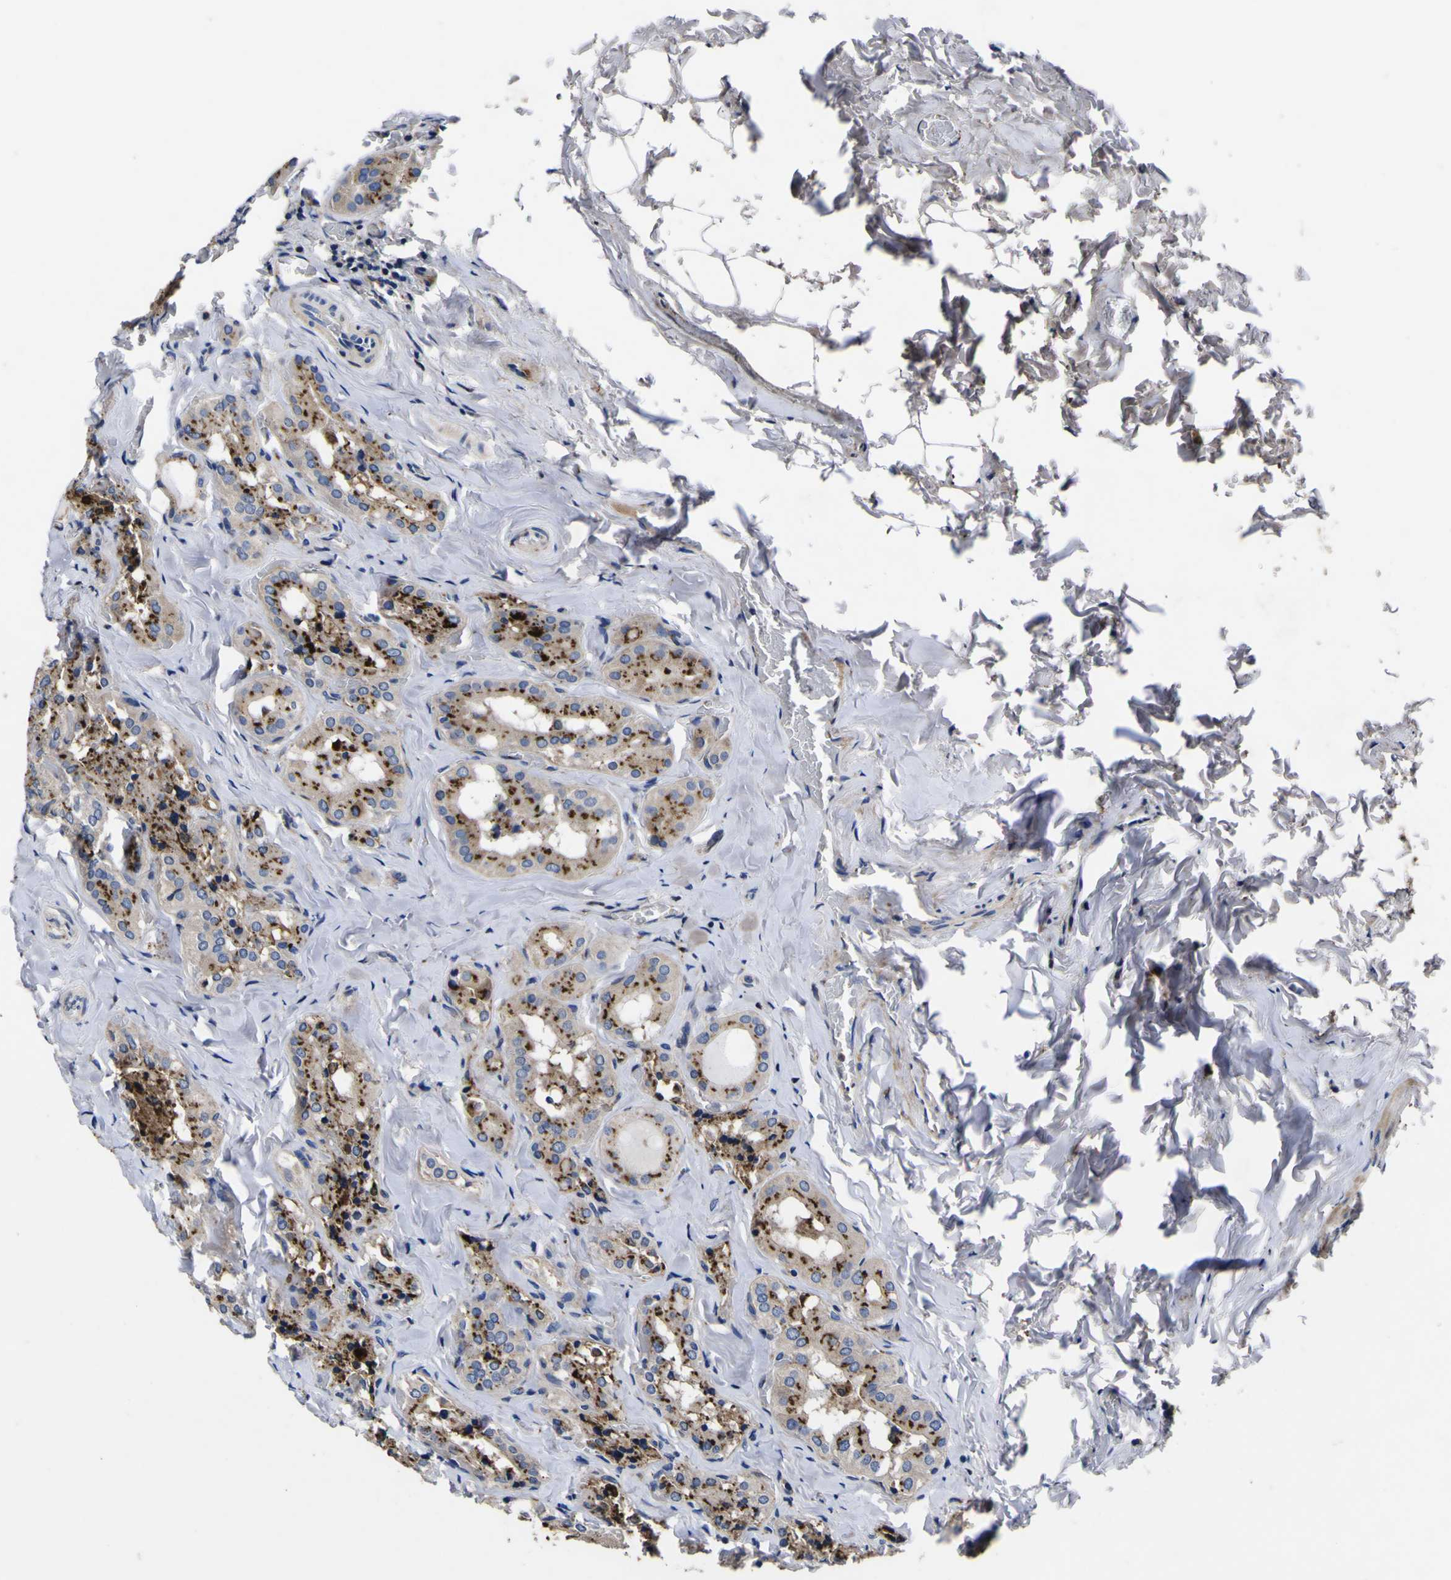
{"staining": {"intensity": "moderate", "quantity": ">75%", "location": "cytoplasmic/membranous"}, "tissue": "parathyroid gland", "cell_type": "Glandular cells", "image_type": "normal", "snomed": [{"axis": "morphology", "description": "Normal tissue, NOS"}, {"axis": "morphology", "description": "Atrophy, NOS"}, {"axis": "topography", "description": "Parathyroid gland"}], "caption": "An image of human parathyroid gland stained for a protein exhibits moderate cytoplasmic/membranous brown staining in glandular cells. Nuclei are stained in blue.", "gene": "COA1", "patient": {"sex": "female", "age": 54}}